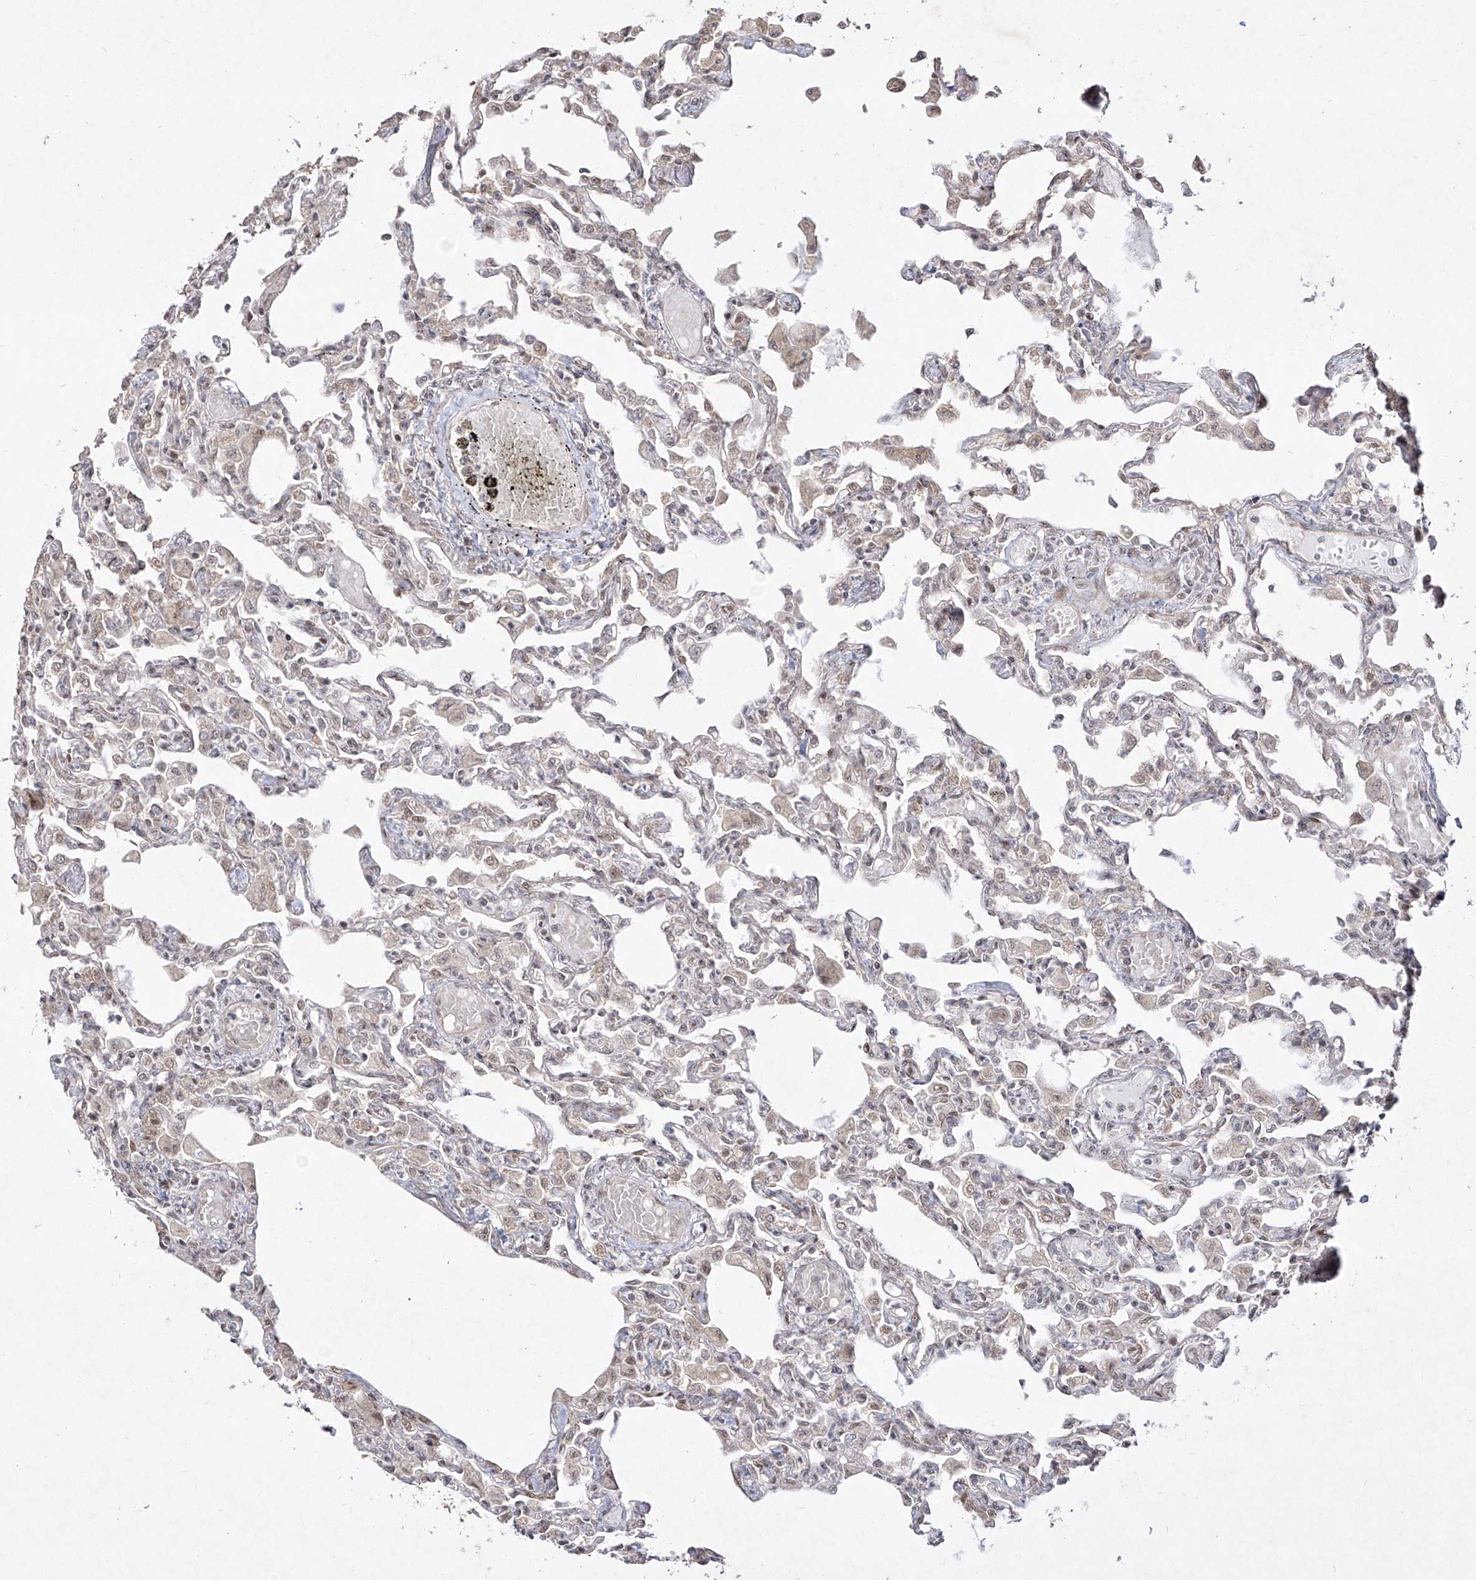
{"staining": {"intensity": "moderate", "quantity": "<25%", "location": "cytoplasmic/membranous,nuclear"}, "tissue": "lung", "cell_type": "Alveolar cells", "image_type": "normal", "snomed": [{"axis": "morphology", "description": "Normal tissue, NOS"}, {"axis": "topography", "description": "Bronchus"}, {"axis": "topography", "description": "Lung"}], "caption": "IHC staining of unremarkable lung, which reveals low levels of moderate cytoplasmic/membranous,nuclear expression in about <25% of alveolar cells indicating moderate cytoplasmic/membranous,nuclear protein expression. The staining was performed using DAB (brown) for protein detection and nuclei were counterstained in hematoxylin (blue).", "gene": "SNRNP27", "patient": {"sex": "female", "age": 49}}